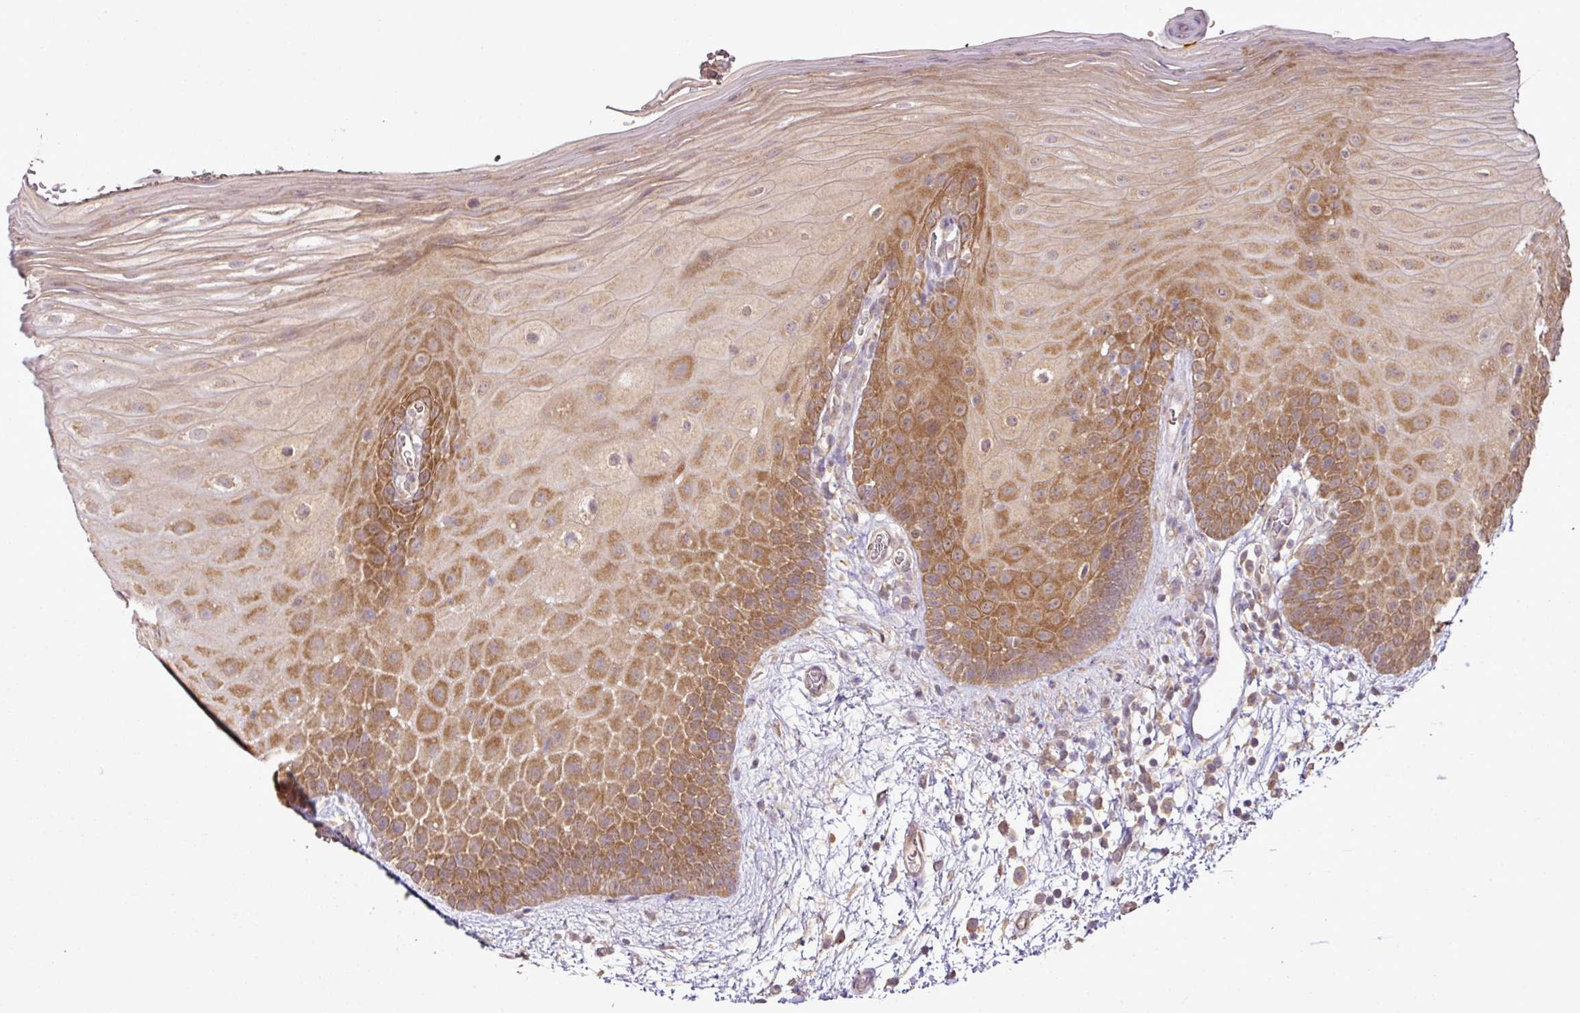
{"staining": {"intensity": "moderate", "quantity": ">75%", "location": "cytoplasmic/membranous"}, "tissue": "oral mucosa", "cell_type": "Squamous epithelial cells", "image_type": "normal", "snomed": [{"axis": "morphology", "description": "Normal tissue, NOS"}, {"axis": "morphology", "description": "Squamous cell carcinoma, NOS"}, {"axis": "topography", "description": "Oral tissue"}, {"axis": "topography", "description": "Tounge, NOS"}, {"axis": "topography", "description": "Head-Neck"}], "caption": "Immunohistochemical staining of benign oral mucosa shows medium levels of moderate cytoplasmic/membranous positivity in approximately >75% of squamous epithelial cells.", "gene": "DNAAF4", "patient": {"sex": "male", "age": 76}}